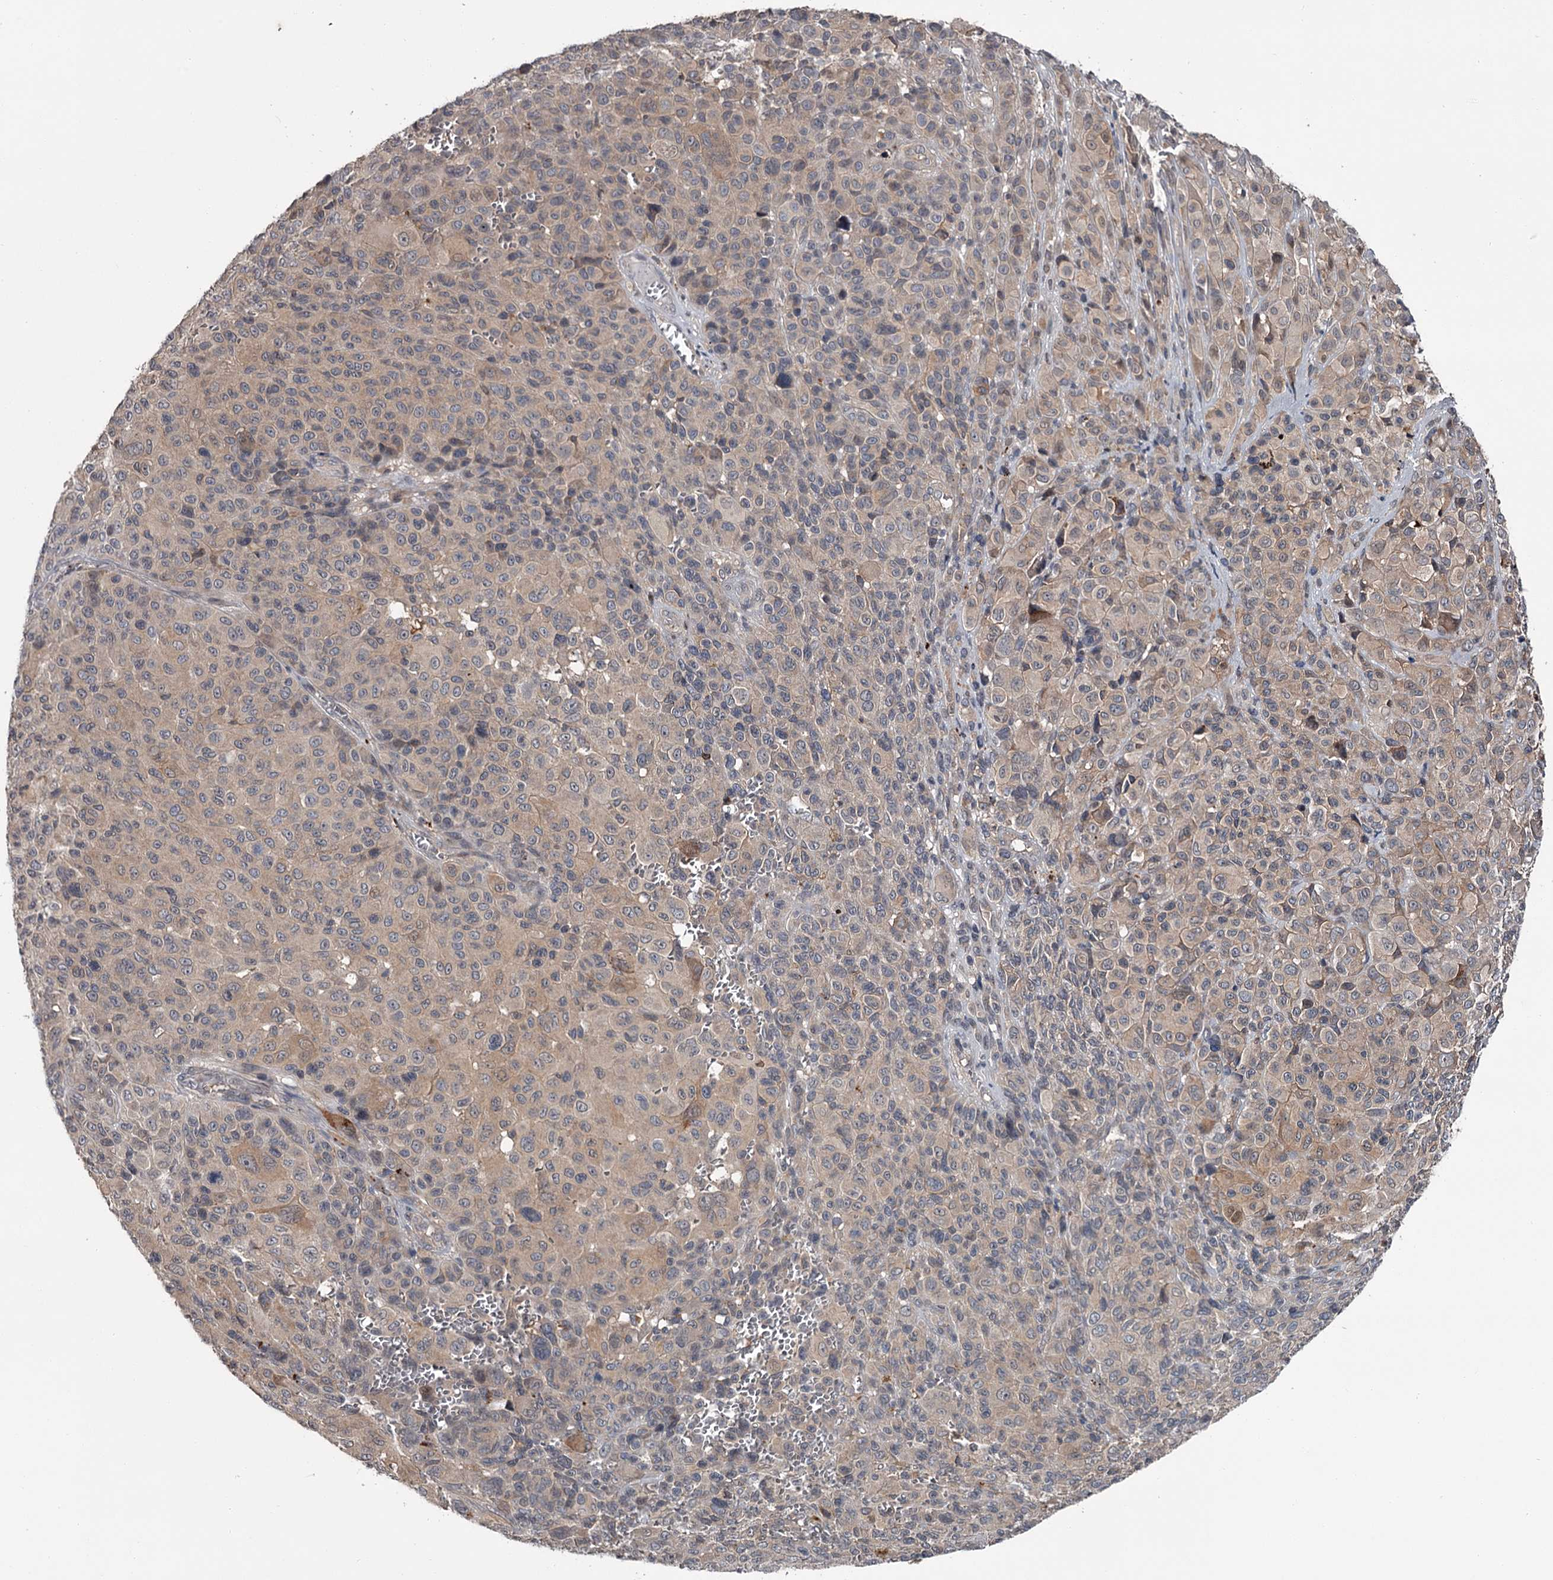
{"staining": {"intensity": "negative", "quantity": "none", "location": "none"}, "tissue": "melanoma", "cell_type": "Tumor cells", "image_type": "cancer", "snomed": [{"axis": "morphology", "description": "Malignant melanoma, NOS"}, {"axis": "topography", "description": "Skin of trunk"}], "caption": "Immunohistochemical staining of melanoma exhibits no significant positivity in tumor cells.", "gene": "DAO", "patient": {"sex": "male", "age": 71}}